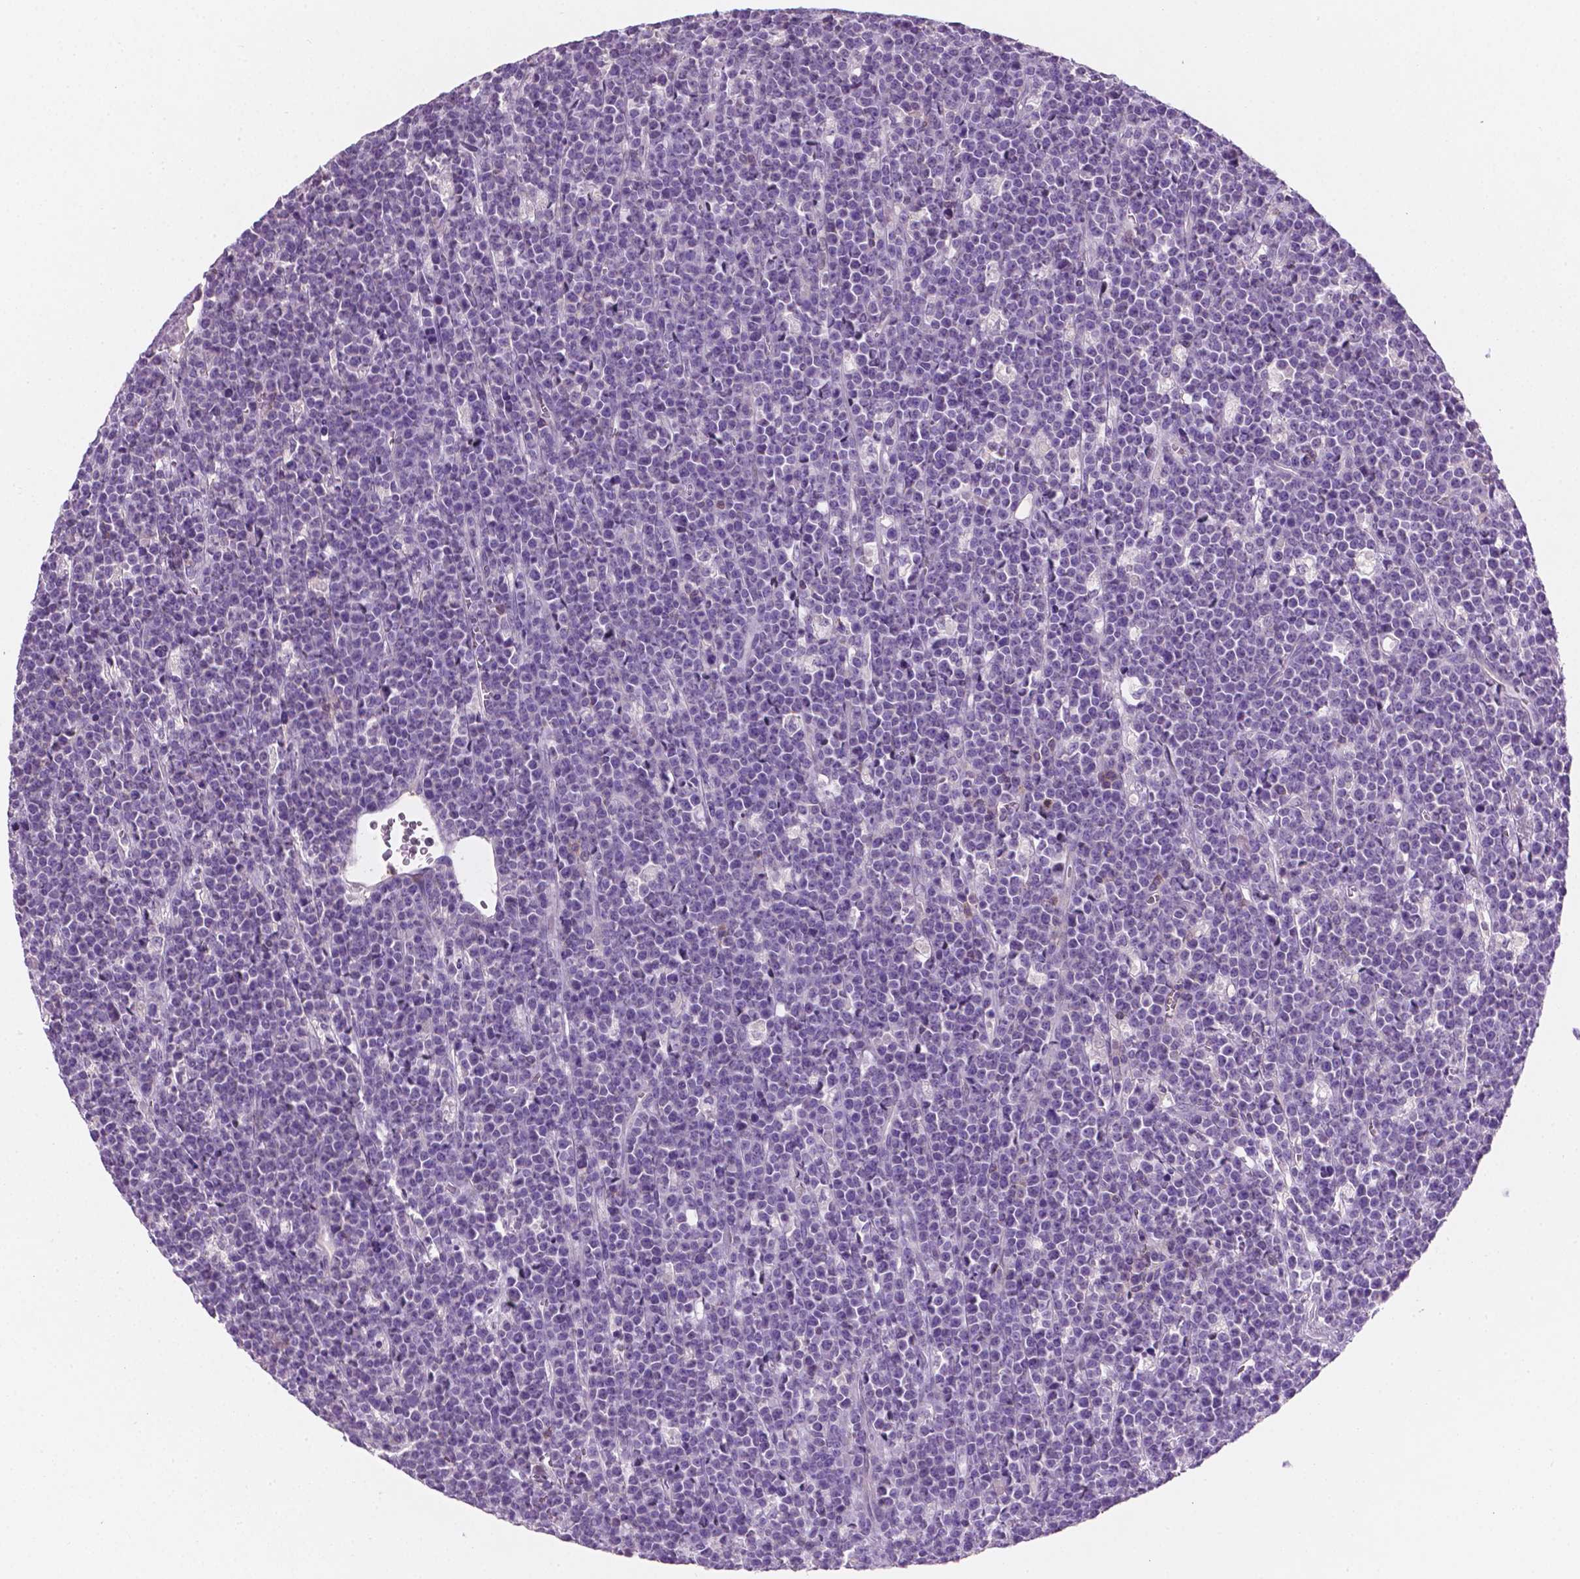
{"staining": {"intensity": "negative", "quantity": "none", "location": "none"}, "tissue": "lymphoma", "cell_type": "Tumor cells", "image_type": "cancer", "snomed": [{"axis": "morphology", "description": "Malignant lymphoma, non-Hodgkin's type, High grade"}, {"axis": "topography", "description": "Ovary"}], "caption": "The immunohistochemistry micrograph has no significant expression in tumor cells of high-grade malignant lymphoma, non-Hodgkin's type tissue.", "gene": "EGFR", "patient": {"sex": "female", "age": 56}}